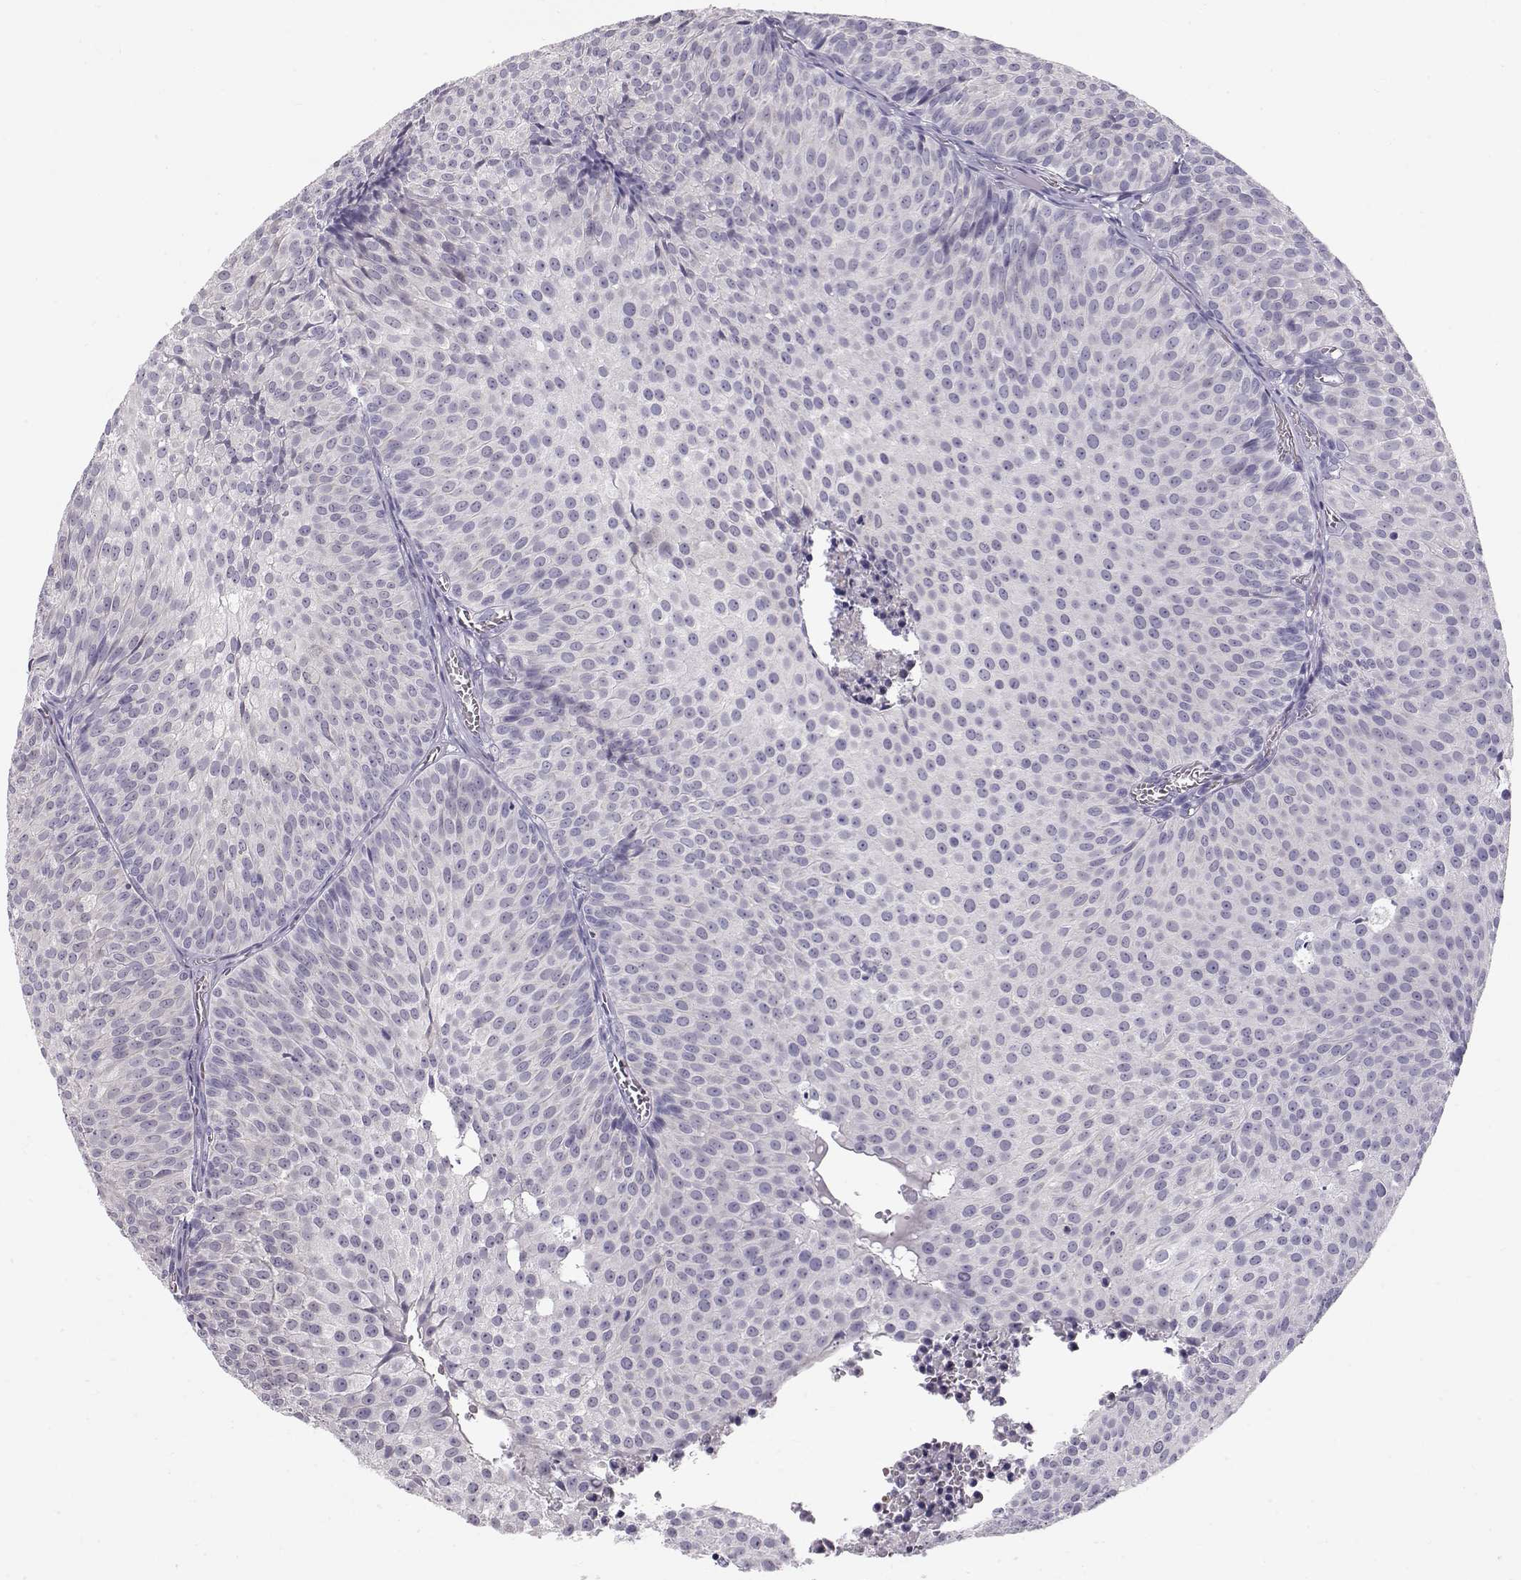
{"staining": {"intensity": "negative", "quantity": "none", "location": "none"}, "tissue": "urothelial cancer", "cell_type": "Tumor cells", "image_type": "cancer", "snomed": [{"axis": "morphology", "description": "Urothelial carcinoma, Low grade"}, {"axis": "topography", "description": "Urinary bladder"}], "caption": "High magnification brightfield microscopy of urothelial cancer stained with DAB (brown) and counterstained with hematoxylin (blue): tumor cells show no significant expression.", "gene": "GPR26", "patient": {"sex": "male", "age": 63}}